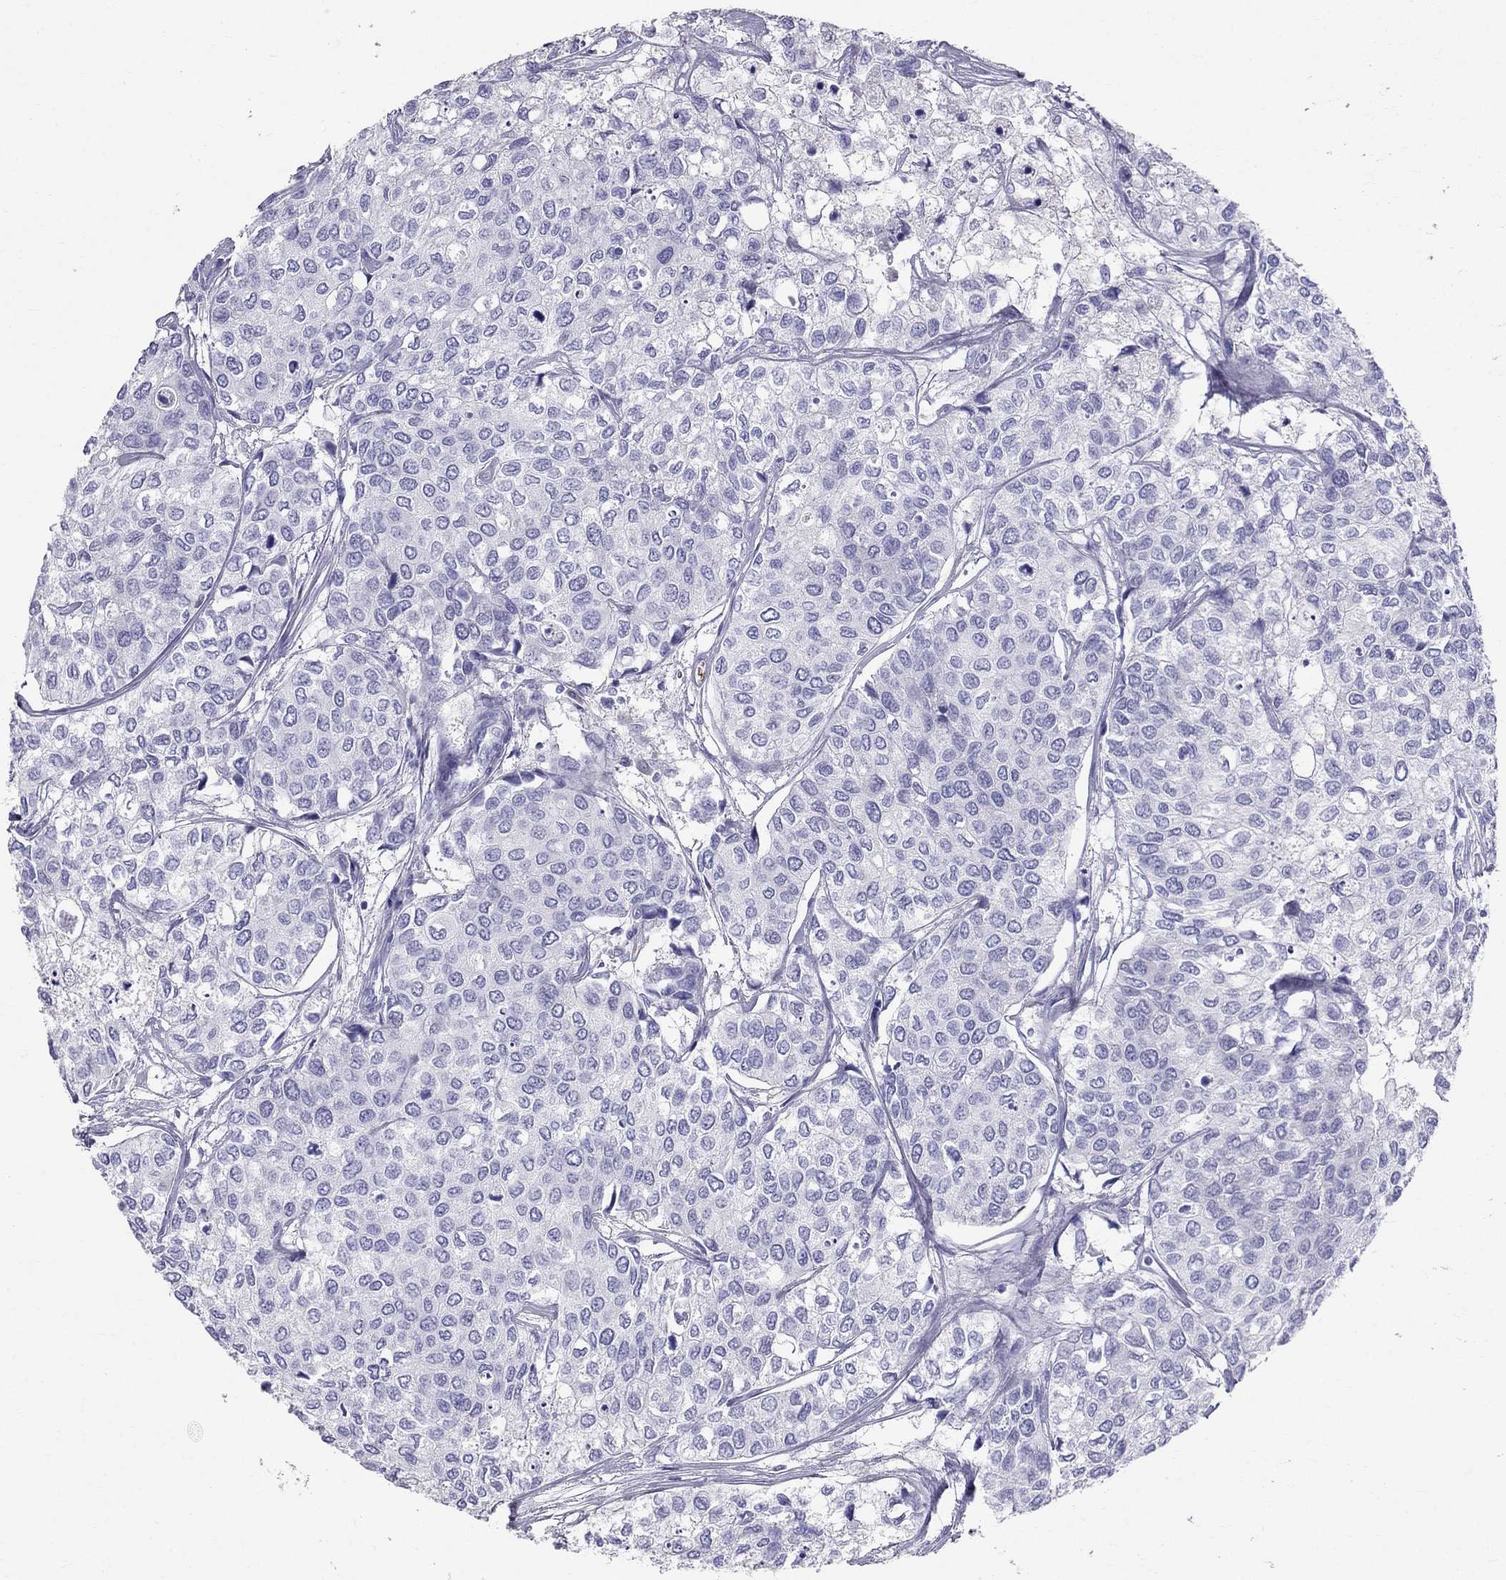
{"staining": {"intensity": "negative", "quantity": "none", "location": "none"}, "tissue": "urothelial cancer", "cell_type": "Tumor cells", "image_type": "cancer", "snomed": [{"axis": "morphology", "description": "Urothelial carcinoma, High grade"}, {"axis": "topography", "description": "Urinary bladder"}], "caption": "High power microscopy micrograph of an immunohistochemistry micrograph of urothelial cancer, revealing no significant expression in tumor cells. The staining was performed using DAB to visualize the protein expression in brown, while the nuclei were stained in blue with hematoxylin (Magnification: 20x).", "gene": "DNAAF6", "patient": {"sex": "male", "age": 73}}